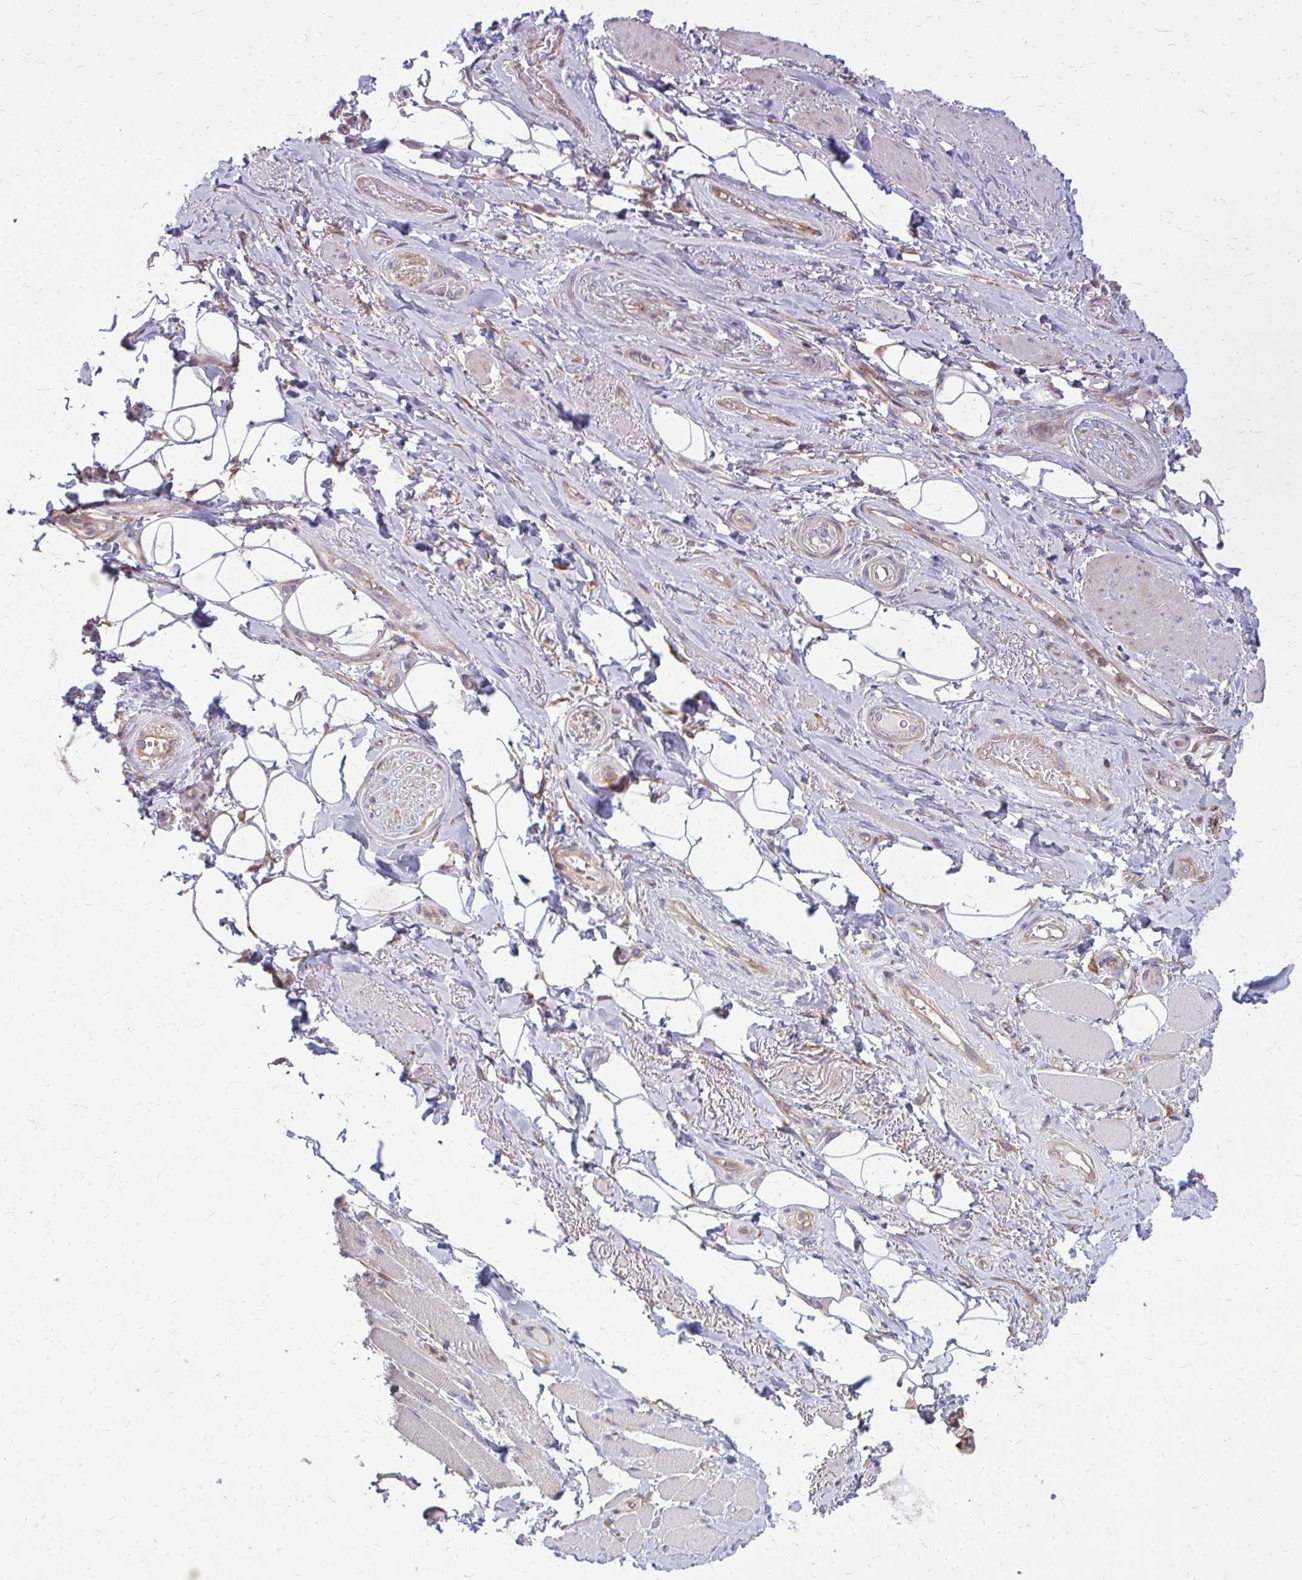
{"staining": {"intensity": "negative", "quantity": "none", "location": "none"}, "tissue": "adipose tissue", "cell_type": "Adipocytes", "image_type": "normal", "snomed": [{"axis": "morphology", "description": "Normal tissue, NOS"}, {"axis": "topography", "description": "Anal"}, {"axis": "topography", "description": "Peripheral nerve tissue"}], "caption": "Immunohistochemistry (IHC) of benign human adipose tissue shows no staining in adipocytes.", "gene": "OXNAD1", "patient": {"sex": "male", "age": 53}}